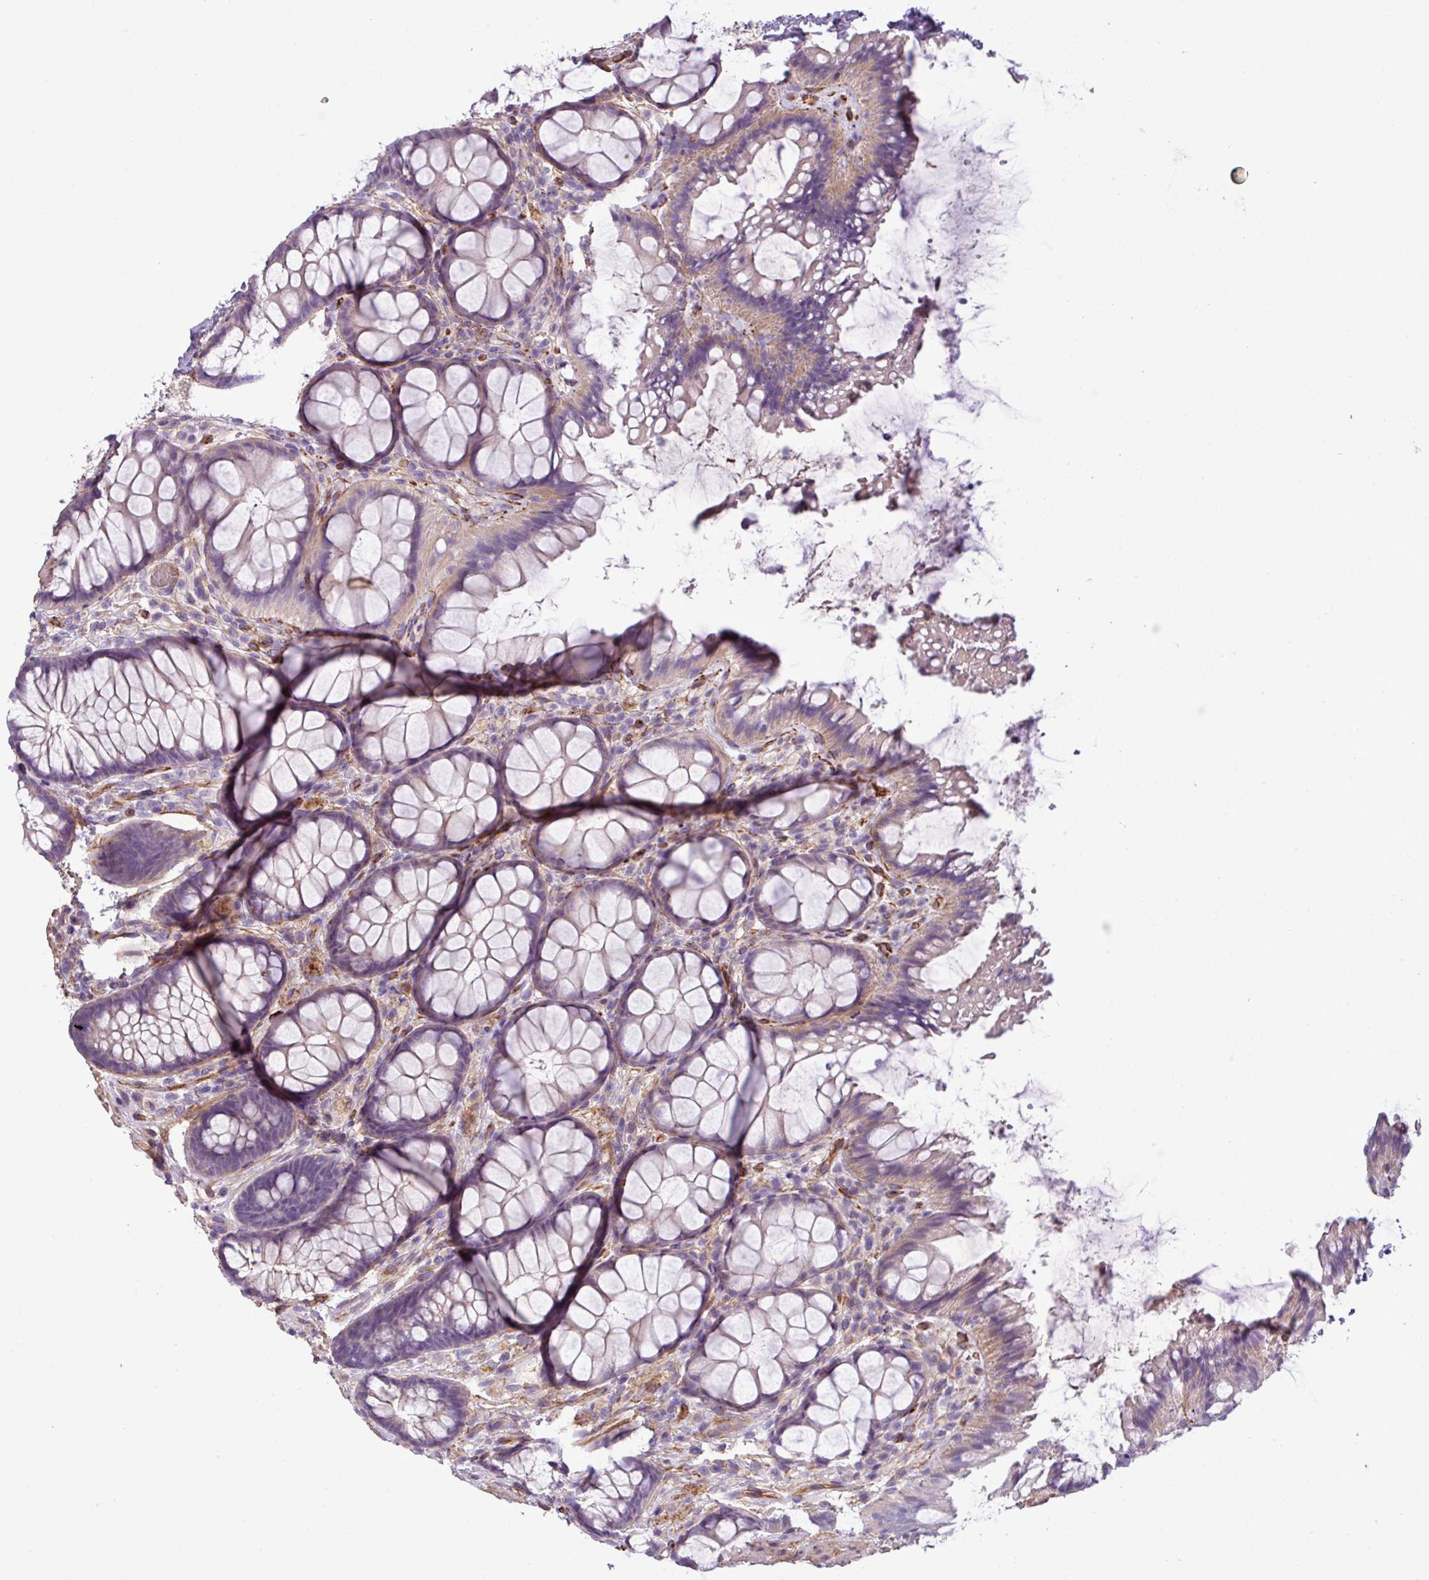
{"staining": {"intensity": "weak", "quantity": "25%-75%", "location": "cytoplasmic/membranous"}, "tissue": "rectum", "cell_type": "Glandular cells", "image_type": "normal", "snomed": [{"axis": "morphology", "description": "Normal tissue, NOS"}, {"axis": "topography", "description": "Rectum"}], "caption": "High-power microscopy captured an IHC image of benign rectum, revealing weak cytoplasmic/membranous positivity in approximately 25%-75% of glandular cells.", "gene": "PARD6A", "patient": {"sex": "female", "age": 67}}